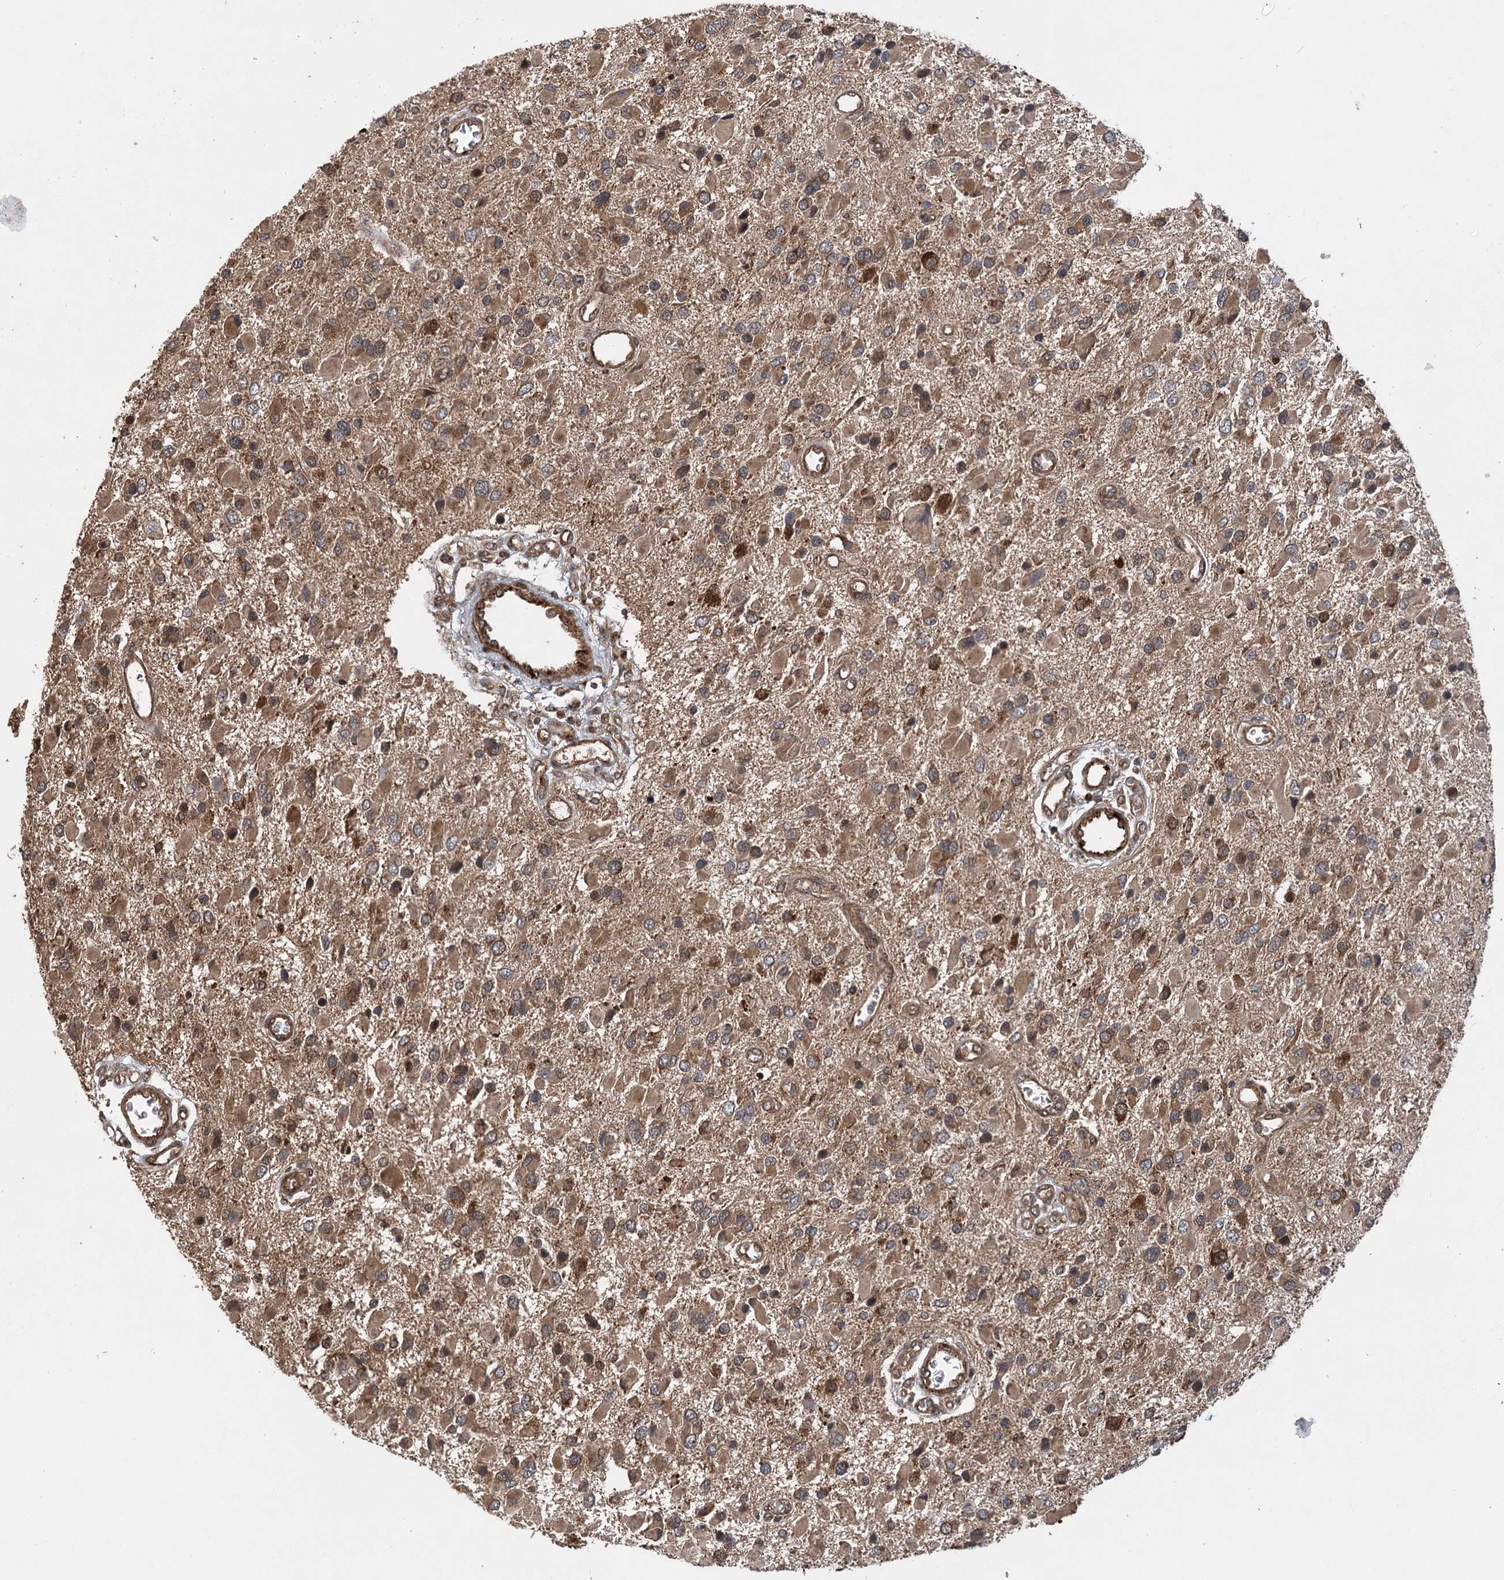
{"staining": {"intensity": "moderate", "quantity": ">75%", "location": "cytoplasmic/membranous"}, "tissue": "glioma", "cell_type": "Tumor cells", "image_type": "cancer", "snomed": [{"axis": "morphology", "description": "Glioma, malignant, High grade"}, {"axis": "topography", "description": "Brain"}], "caption": "Brown immunohistochemical staining in human glioma displays moderate cytoplasmic/membranous staining in approximately >75% of tumor cells. The staining was performed using DAB (3,3'-diaminobenzidine) to visualize the protein expression in brown, while the nuclei were stained in blue with hematoxylin (Magnification: 20x).", "gene": "INSIG2", "patient": {"sex": "male", "age": 53}}